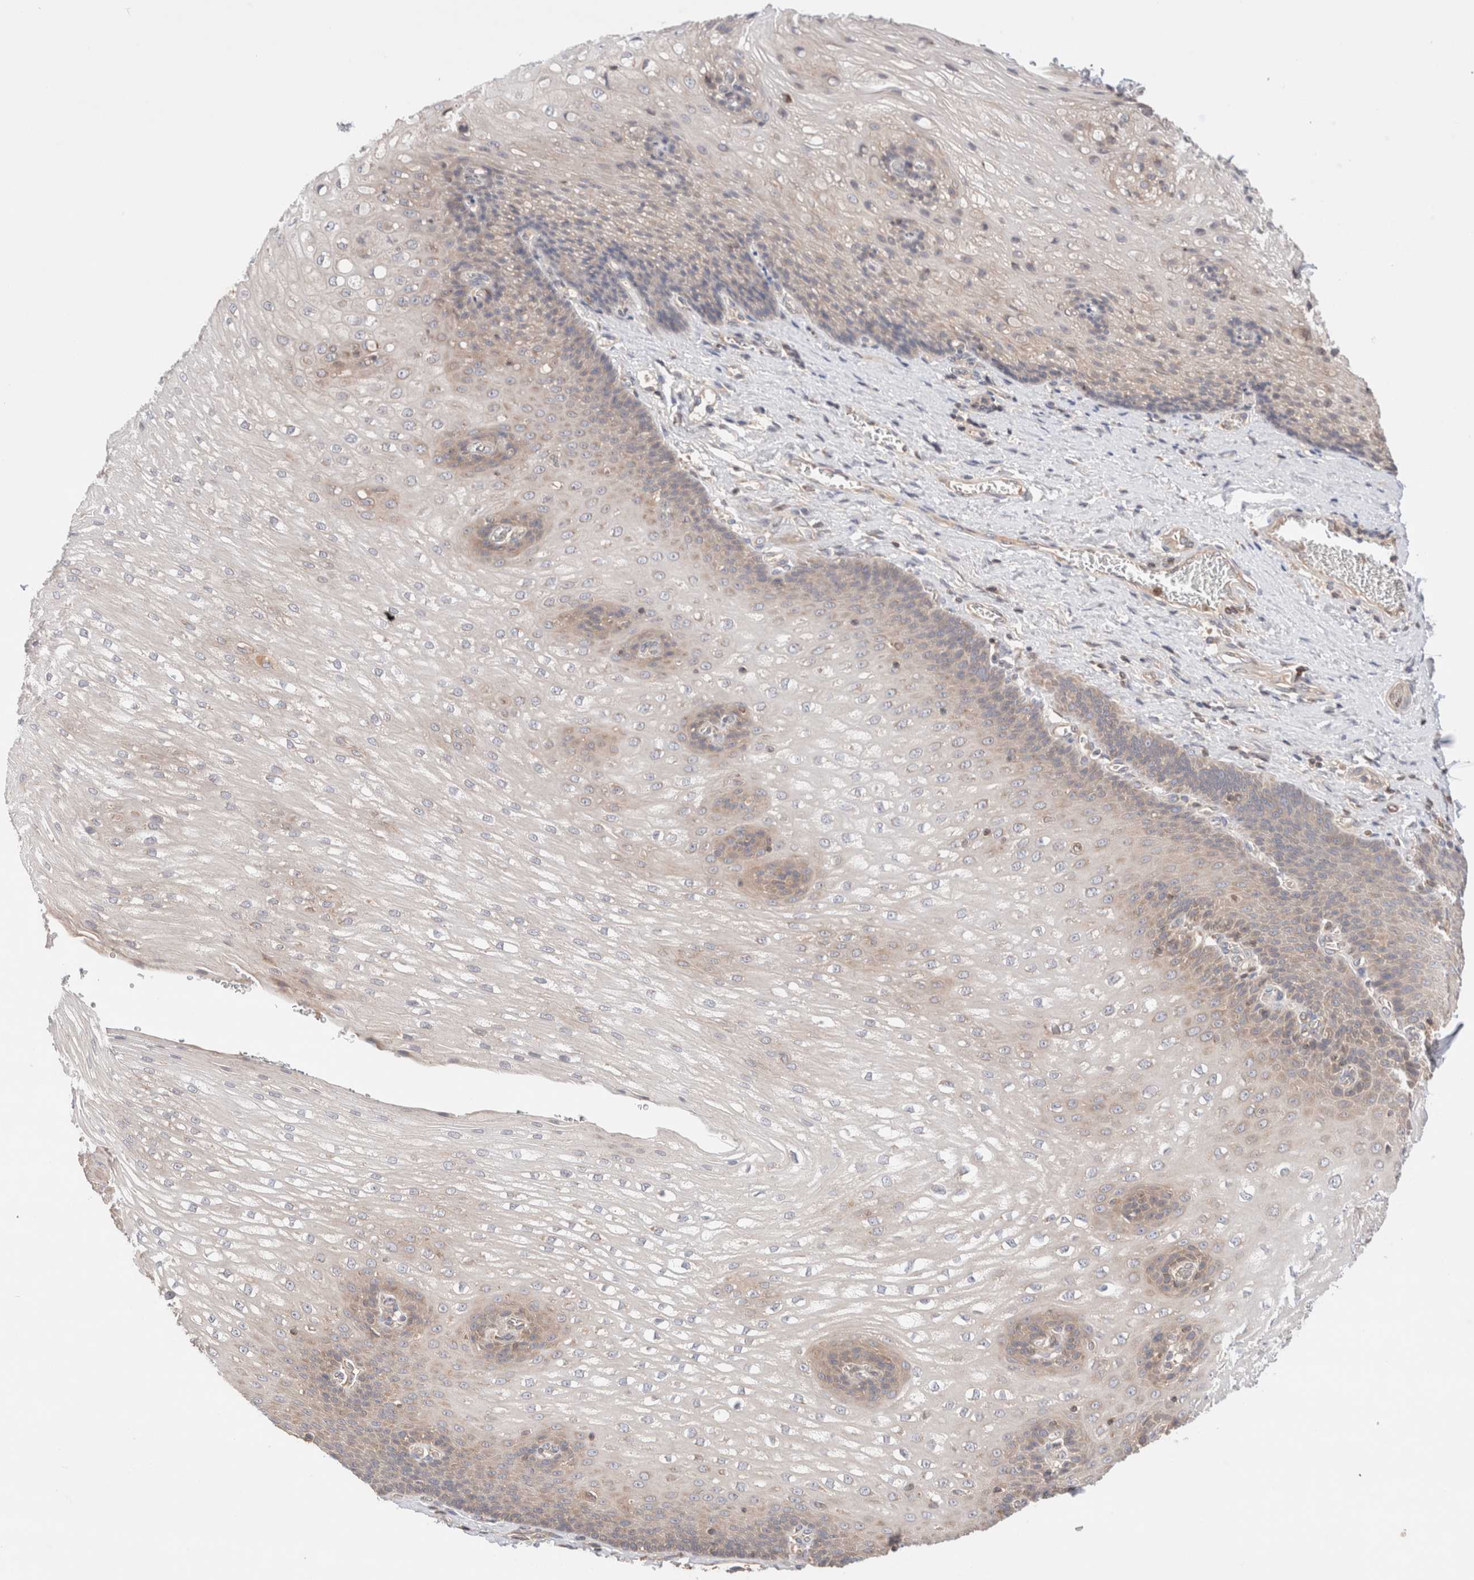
{"staining": {"intensity": "moderate", "quantity": "<25%", "location": "cytoplasmic/membranous"}, "tissue": "esophagus", "cell_type": "Squamous epithelial cells", "image_type": "normal", "snomed": [{"axis": "morphology", "description": "Normal tissue, NOS"}, {"axis": "topography", "description": "Esophagus"}], "caption": "Esophagus stained with immunohistochemistry (IHC) shows moderate cytoplasmic/membranous expression in approximately <25% of squamous epithelial cells. The staining was performed using DAB to visualize the protein expression in brown, while the nuclei were stained in blue with hematoxylin (Magnification: 20x).", "gene": "SIKE1", "patient": {"sex": "male", "age": 48}}